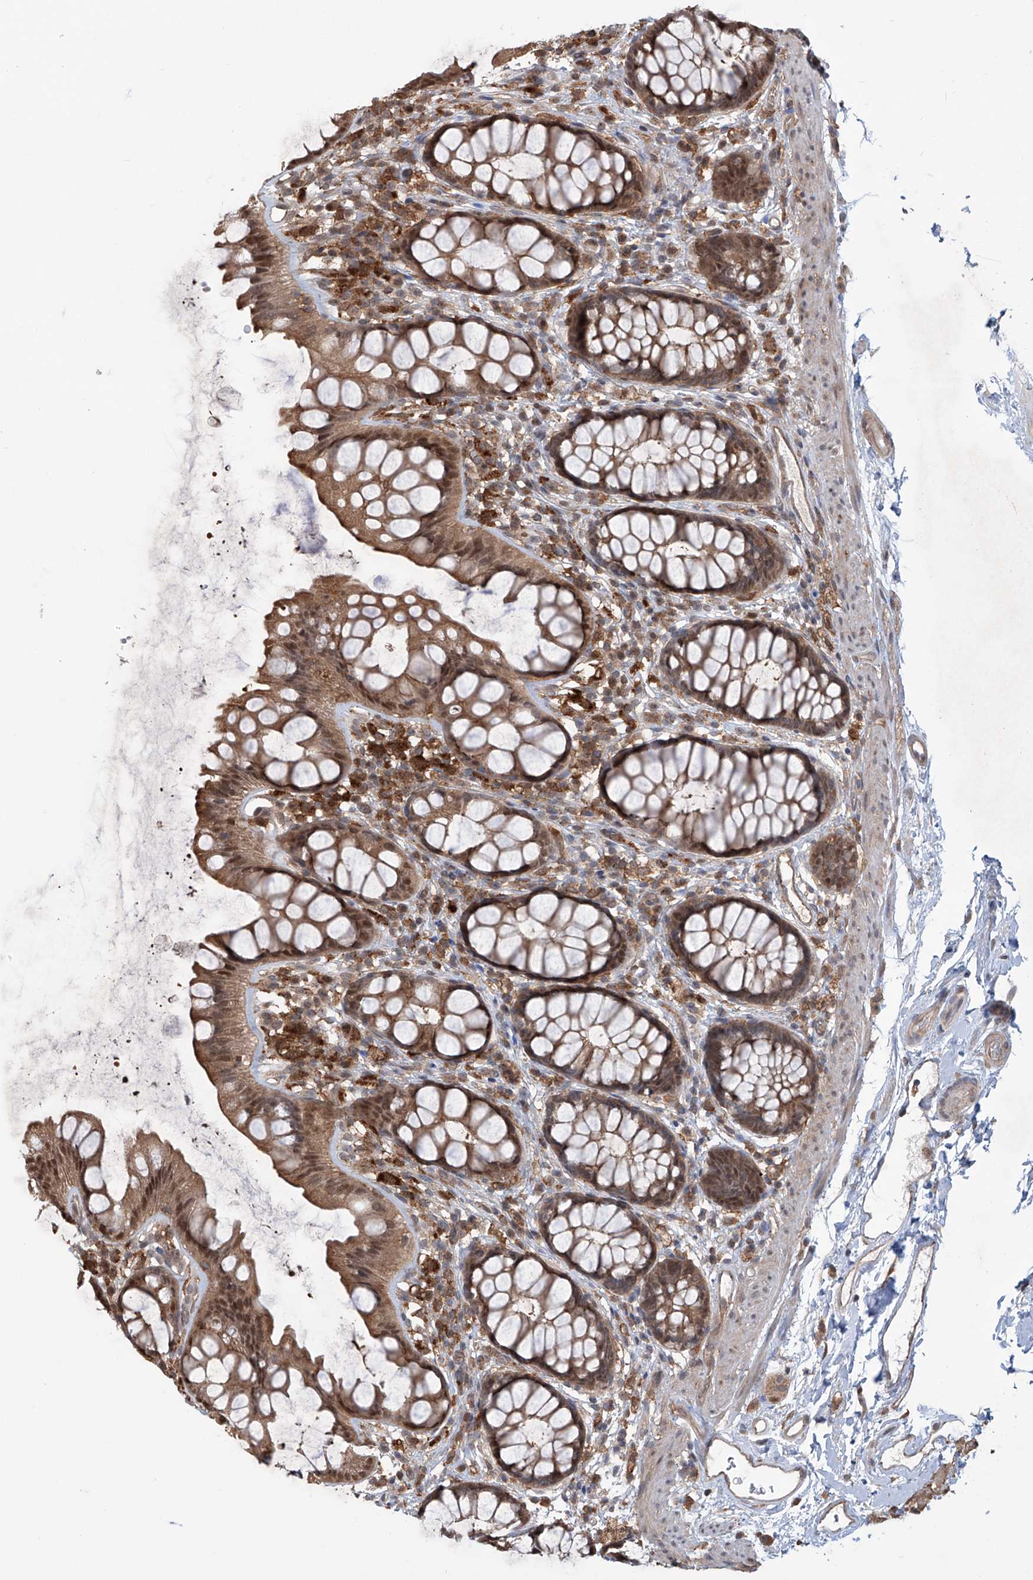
{"staining": {"intensity": "moderate", "quantity": ">75%", "location": "cytoplasmic/membranous,nuclear"}, "tissue": "rectum", "cell_type": "Glandular cells", "image_type": "normal", "snomed": [{"axis": "morphology", "description": "Normal tissue, NOS"}, {"axis": "topography", "description": "Rectum"}], "caption": "Rectum stained for a protein exhibits moderate cytoplasmic/membranous,nuclear positivity in glandular cells. Ihc stains the protein of interest in brown and the nuclei are stained blue.", "gene": "HOXC8", "patient": {"sex": "female", "age": 65}}